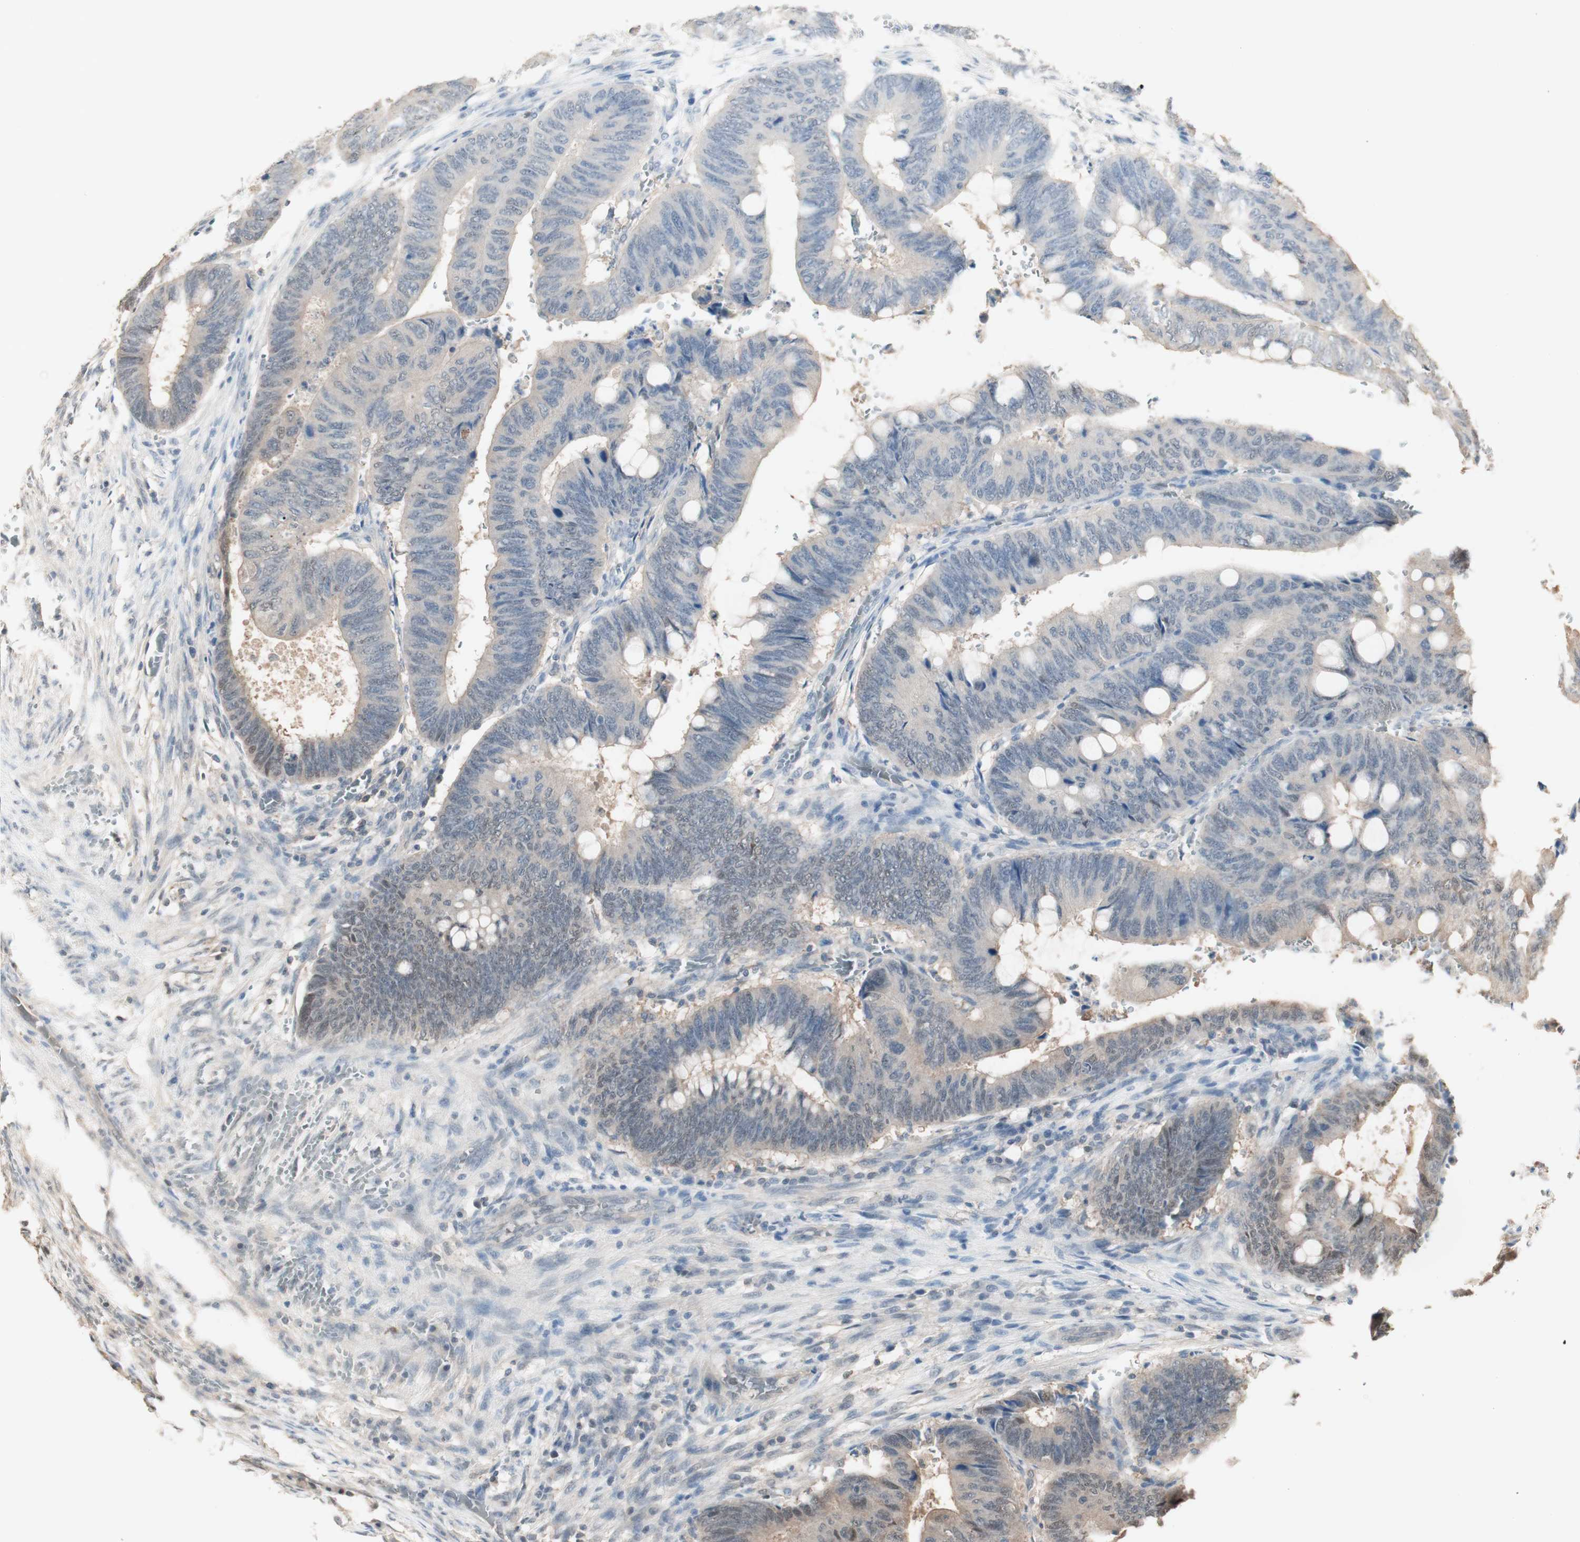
{"staining": {"intensity": "moderate", "quantity": "25%-75%", "location": "cytoplasmic/membranous"}, "tissue": "colorectal cancer", "cell_type": "Tumor cells", "image_type": "cancer", "snomed": [{"axis": "morphology", "description": "Normal tissue, NOS"}, {"axis": "morphology", "description": "Adenocarcinoma, NOS"}, {"axis": "topography", "description": "Rectum"}, {"axis": "topography", "description": "Peripheral nerve tissue"}], "caption": "Adenocarcinoma (colorectal) stained with DAB IHC shows medium levels of moderate cytoplasmic/membranous positivity in approximately 25%-75% of tumor cells.", "gene": "YWHAB", "patient": {"sex": "male", "age": 92}}